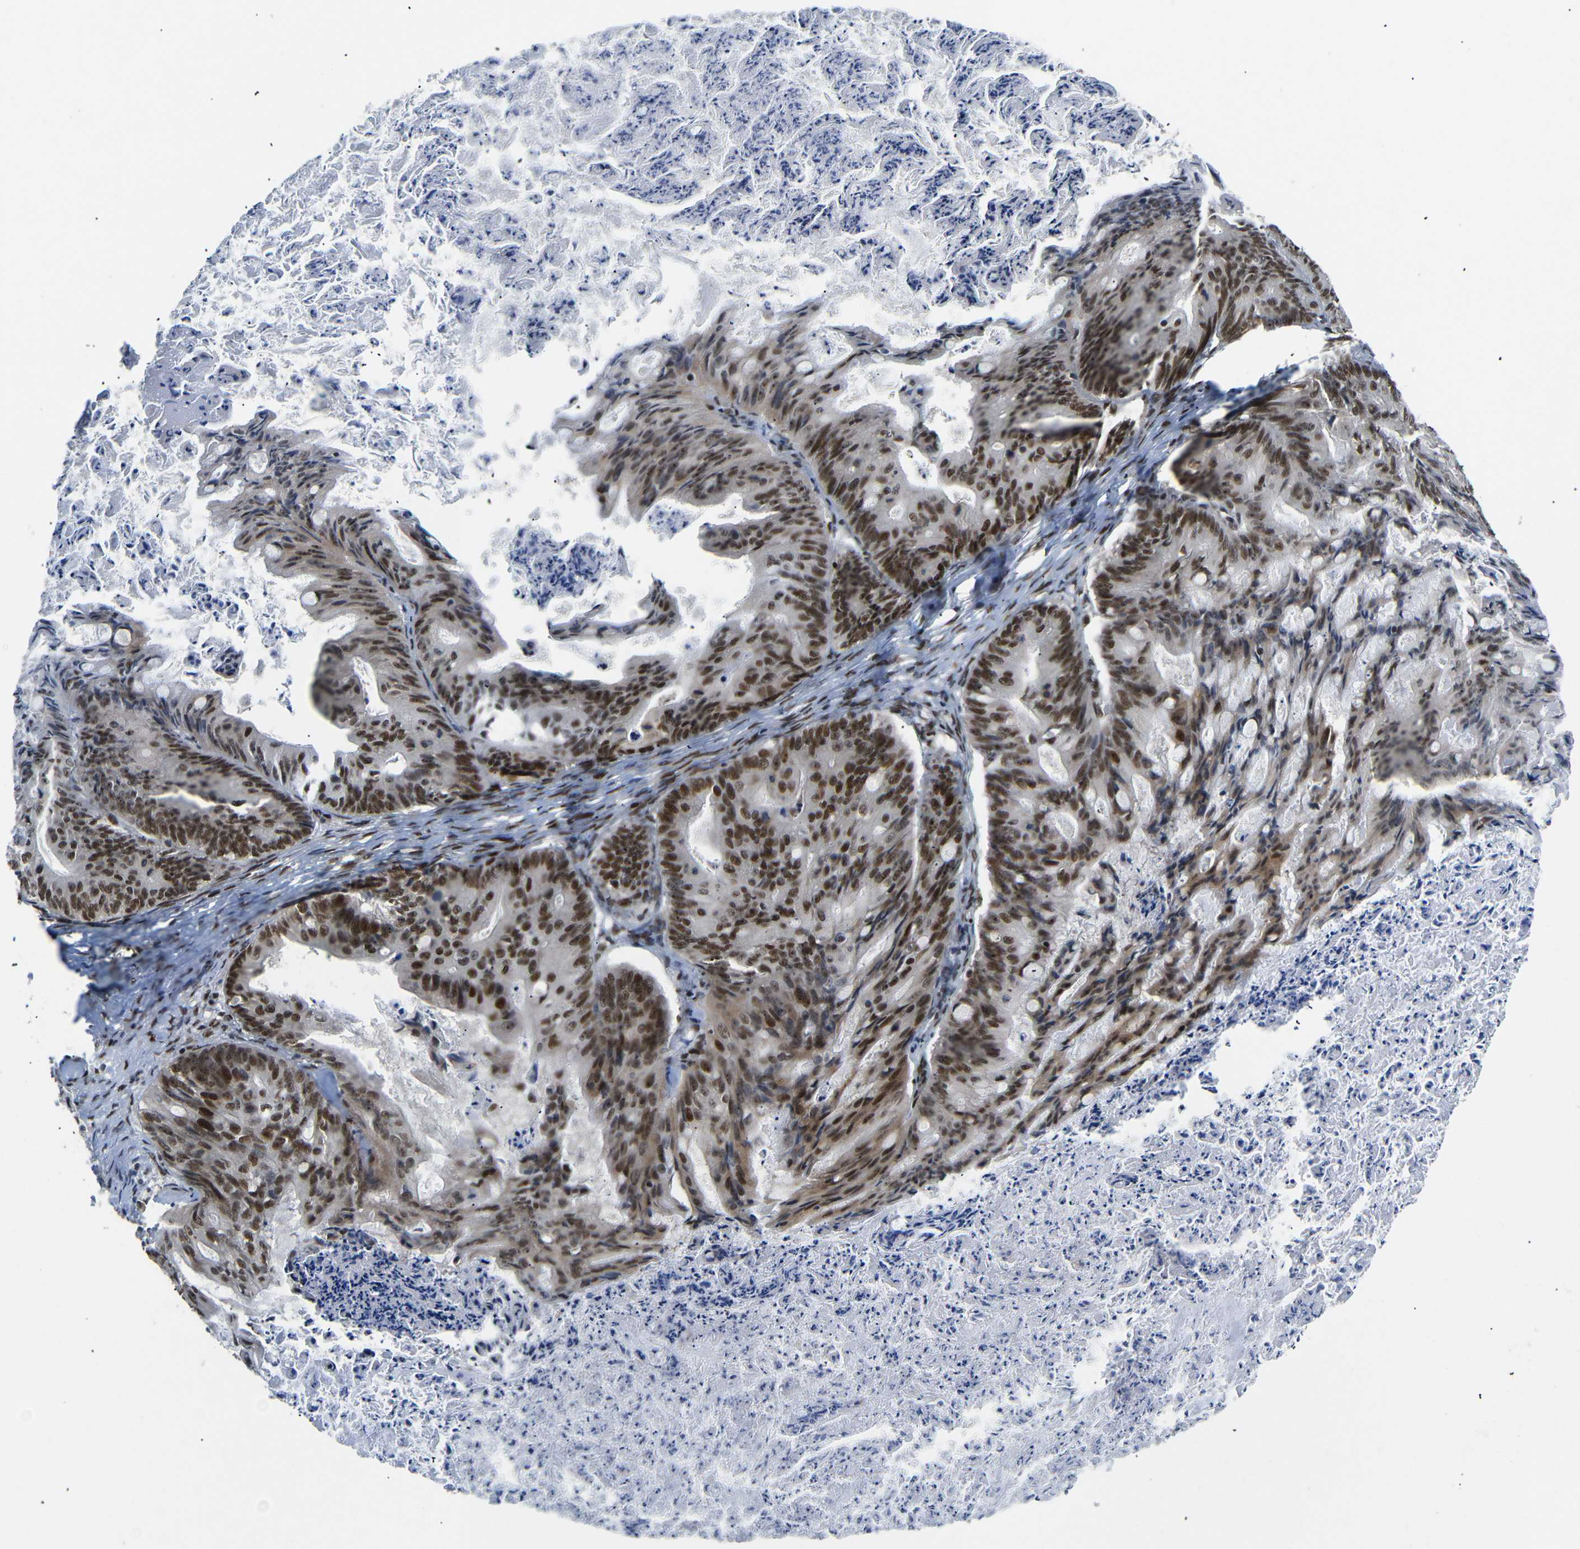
{"staining": {"intensity": "strong", "quantity": ">75%", "location": "nuclear"}, "tissue": "ovarian cancer", "cell_type": "Tumor cells", "image_type": "cancer", "snomed": [{"axis": "morphology", "description": "Cystadenocarcinoma, mucinous, NOS"}, {"axis": "topography", "description": "Ovary"}], "caption": "Immunohistochemical staining of ovarian cancer exhibits high levels of strong nuclear expression in approximately >75% of tumor cells. The staining was performed using DAB to visualize the protein expression in brown, while the nuclei were stained in blue with hematoxylin (Magnification: 20x).", "gene": "SETDB2", "patient": {"sex": "female", "age": 36}}